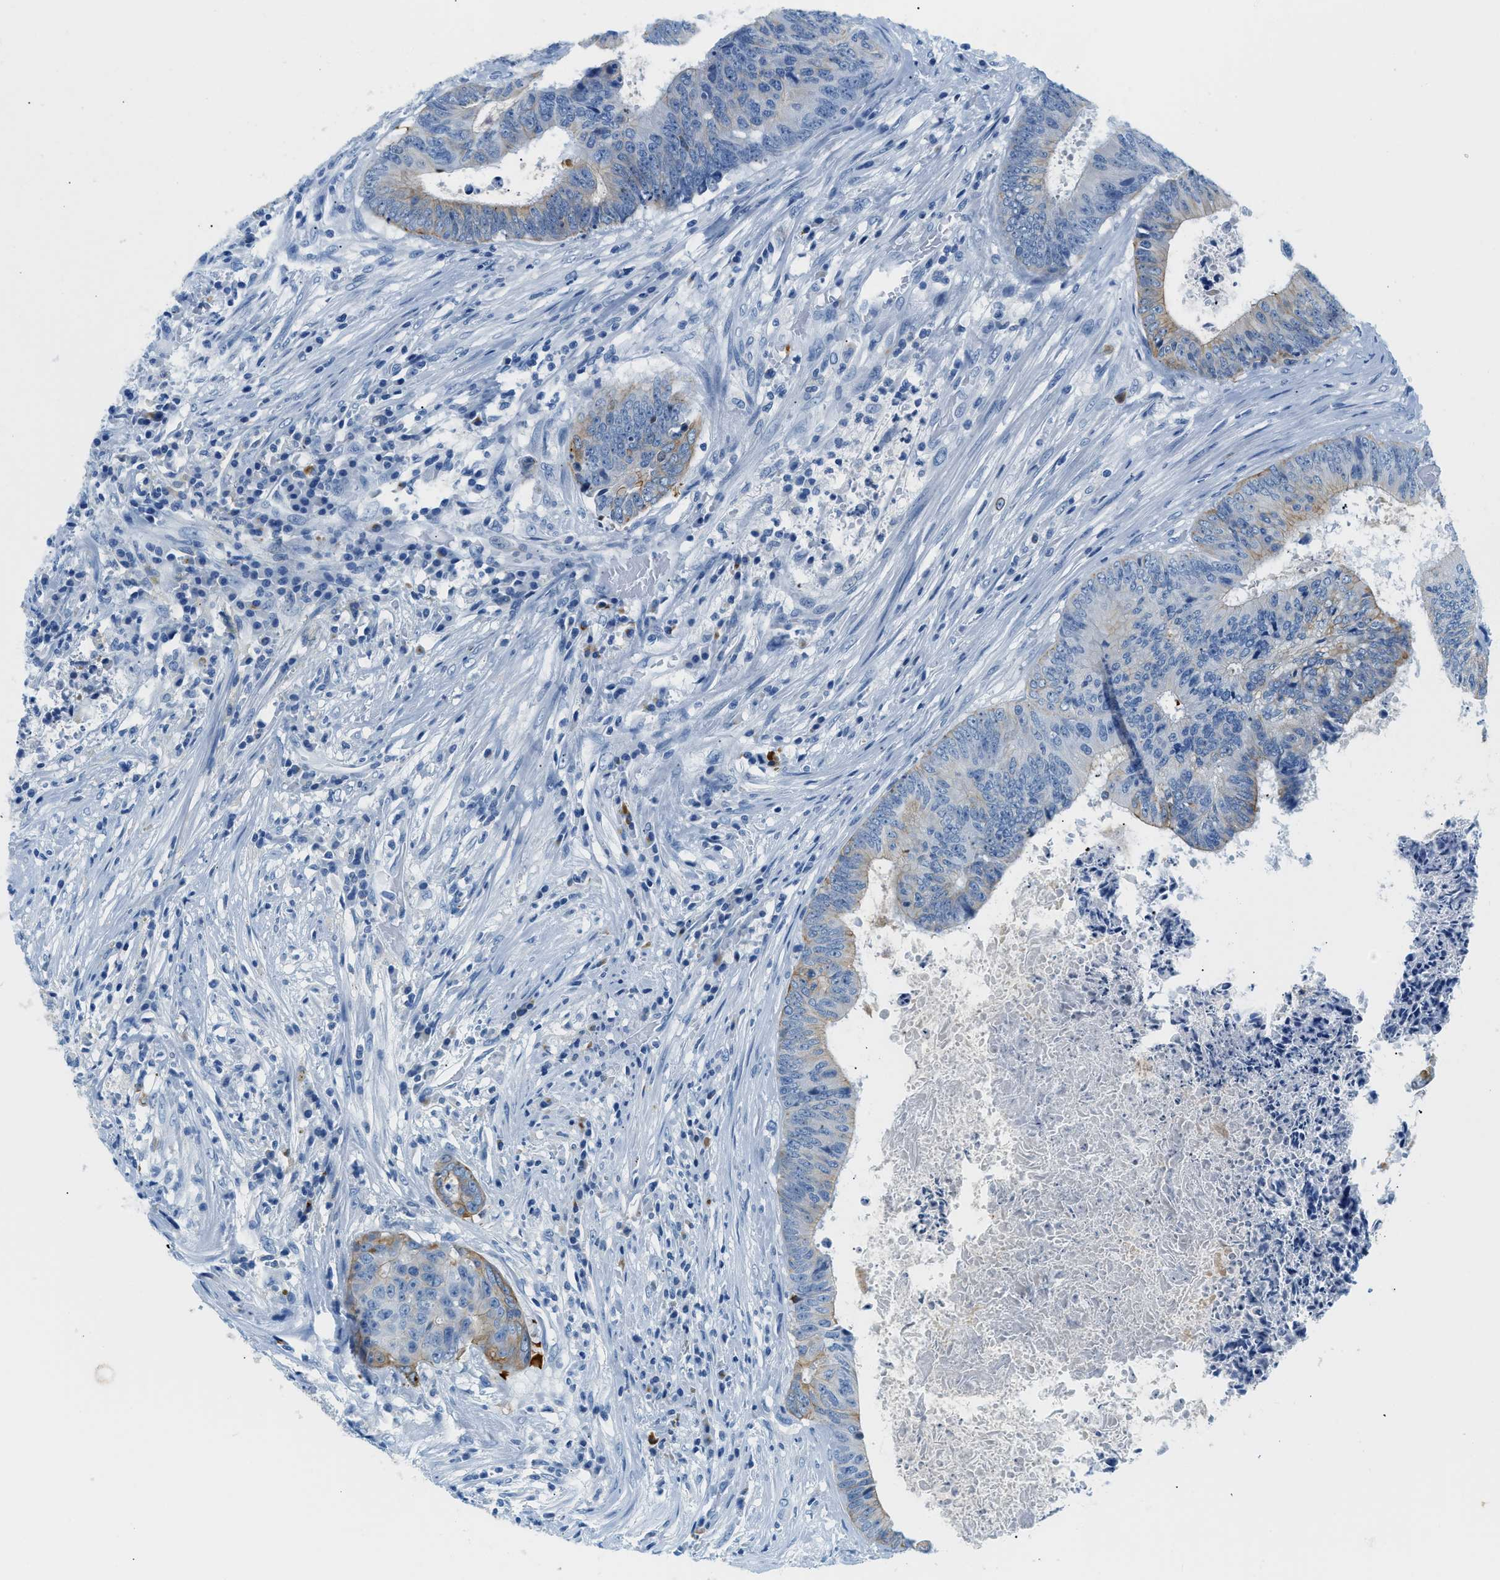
{"staining": {"intensity": "moderate", "quantity": "<25%", "location": "cytoplasmic/membranous"}, "tissue": "colorectal cancer", "cell_type": "Tumor cells", "image_type": "cancer", "snomed": [{"axis": "morphology", "description": "Adenocarcinoma, NOS"}, {"axis": "topography", "description": "Rectum"}], "caption": "Protein positivity by immunohistochemistry reveals moderate cytoplasmic/membranous staining in about <25% of tumor cells in adenocarcinoma (colorectal).", "gene": "STXBP2", "patient": {"sex": "male", "age": 72}}